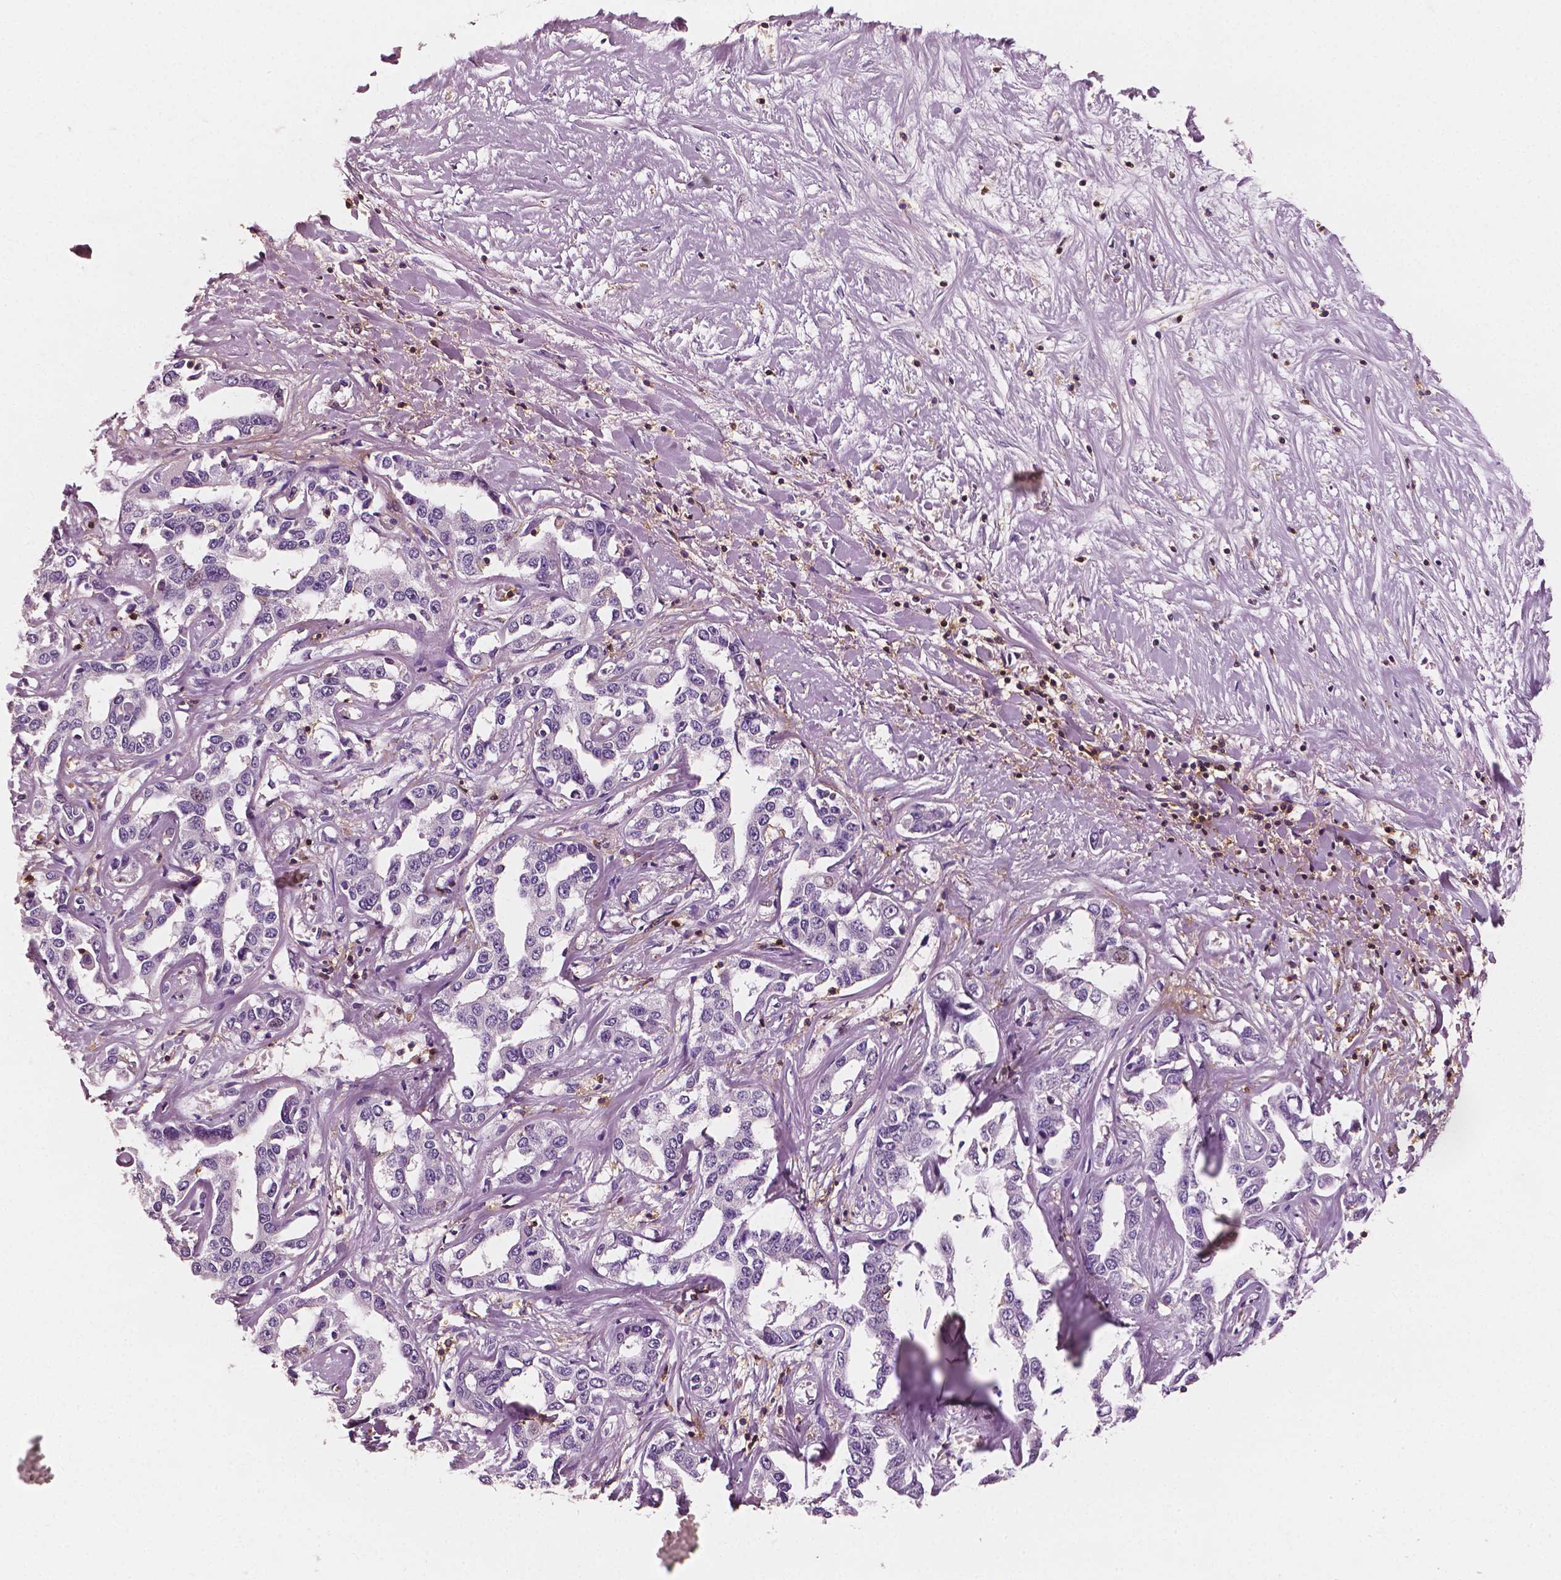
{"staining": {"intensity": "negative", "quantity": "none", "location": "none"}, "tissue": "liver cancer", "cell_type": "Tumor cells", "image_type": "cancer", "snomed": [{"axis": "morphology", "description": "Cholangiocarcinoma"}, {"axis": "topography", "description": "Liver"}], "caption": "Immunohistochemistry of human liver cholangiocarcinoma reveals no staining in tumor cells.", "gene": "PTPRC", "patient": {"sex": "male", "age": 59}}